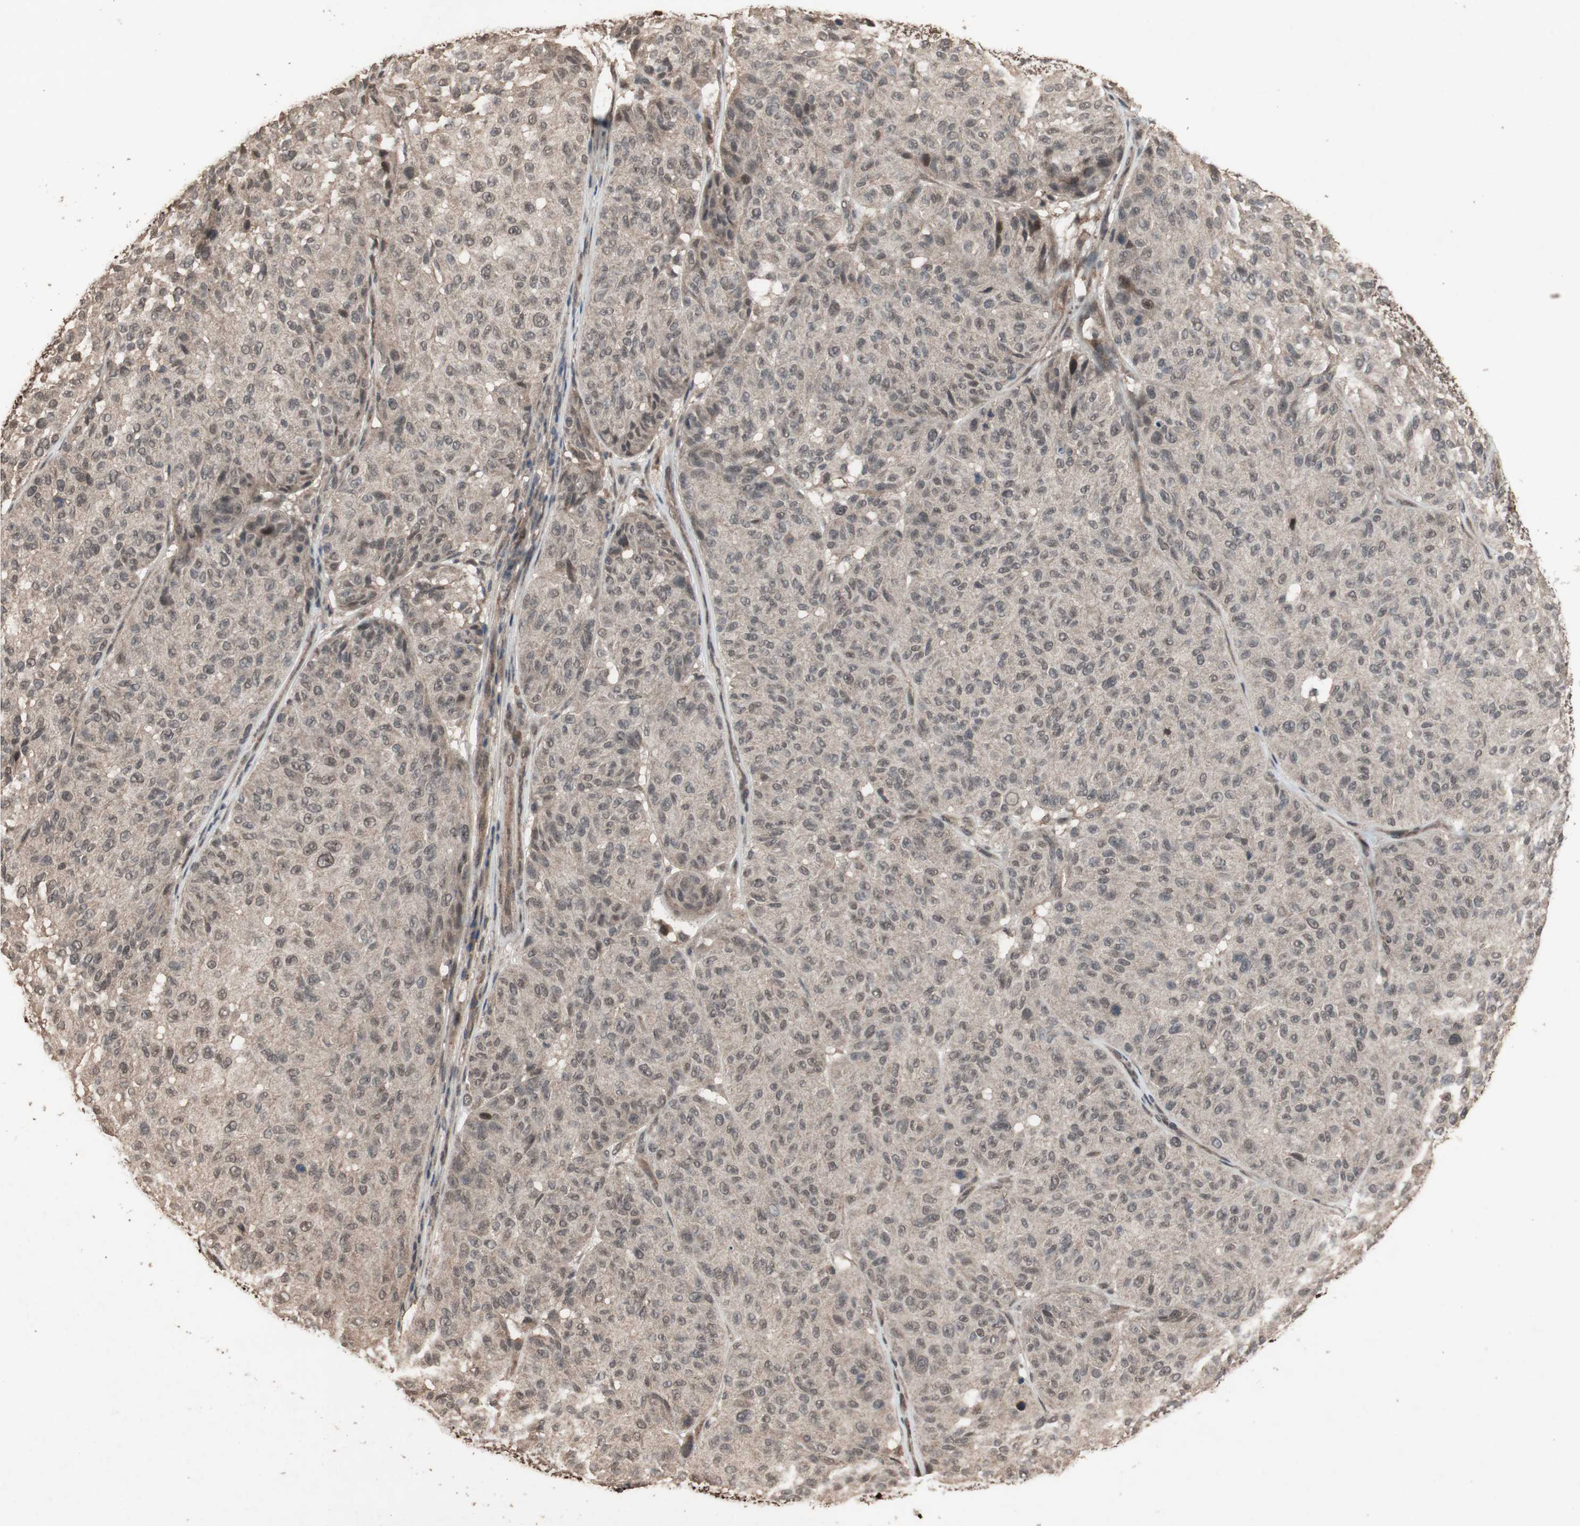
{"staining": {"intensity": "weak", "quantity": ">75%", "location": "cytoplasmic/membranous"}, "tissue": "melanoma", "cell_type": "Tumor cells", "image_type": "cancer", "snomed": [{"axis": "morphology", "description": "Malignant melanoma, NOS"}, {"axis": "topography", "description": "Skin"}], "caption": "Malignant melanoma stained with a brown dye shows weak cytoplasmic/membranous positive expression in approximately >75% of tumor cells.", "gene": "KANSL1", "patient": {"sex": "female", "age": 46}}